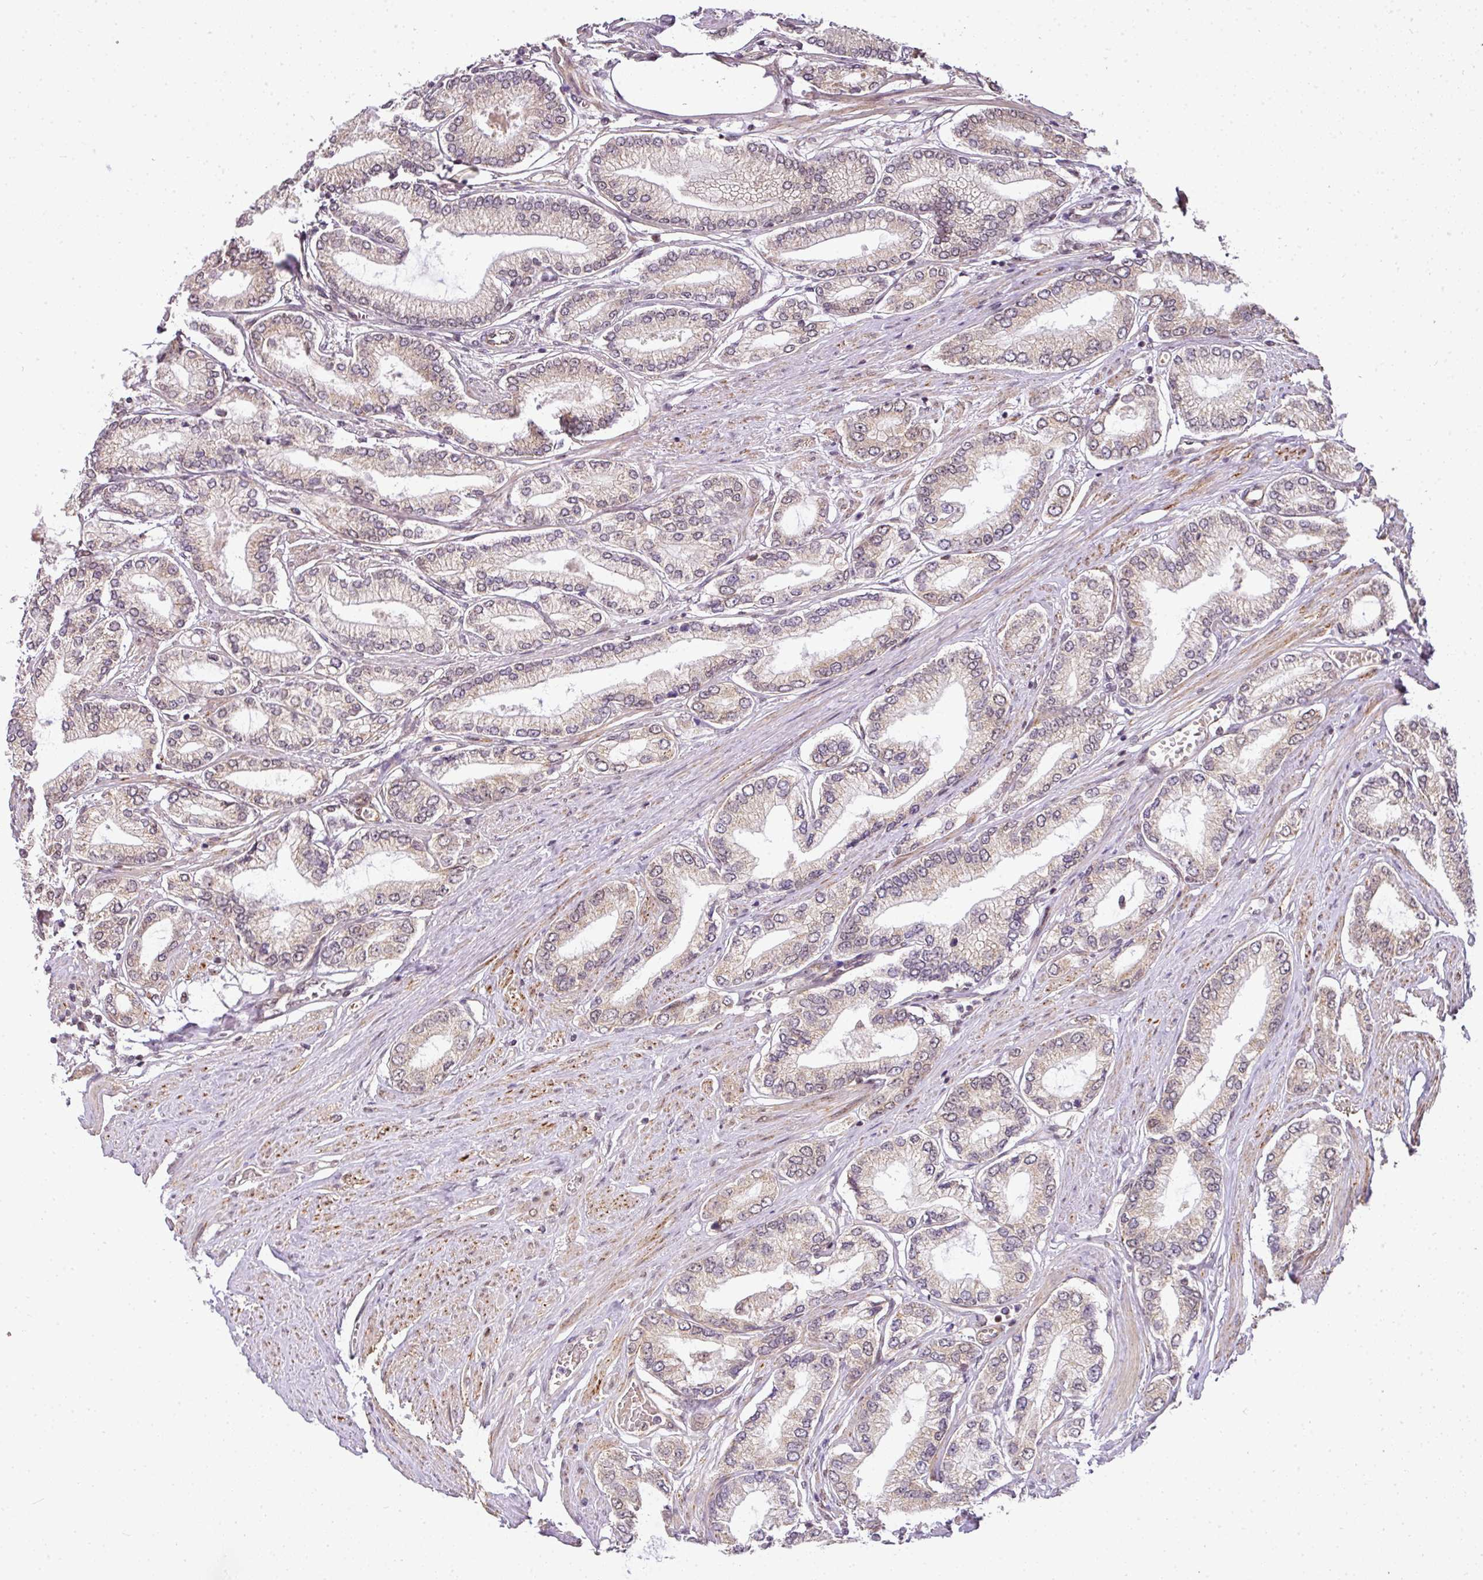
{"staining": {"intensity": "negative", "quantity": "none", "location": "none"}, "tissue": "prostate cancer", "cell_type": "Tumor cells", "image_type": "cancer", "snomed": [{"axis": "morphology", "description": "Adenocarcinoma, Low grade"}, {"axis": "topography", "description": "Prostate"}], "caption": "DAB (3,3'-diaminobenzidine) immunohistochemical staining of human low-grade adenocarcinoma (prostate) shows no significant staining in tumor cells.", "gene": "C1orf226", "patient": {"sex": "male", "age": 63}}